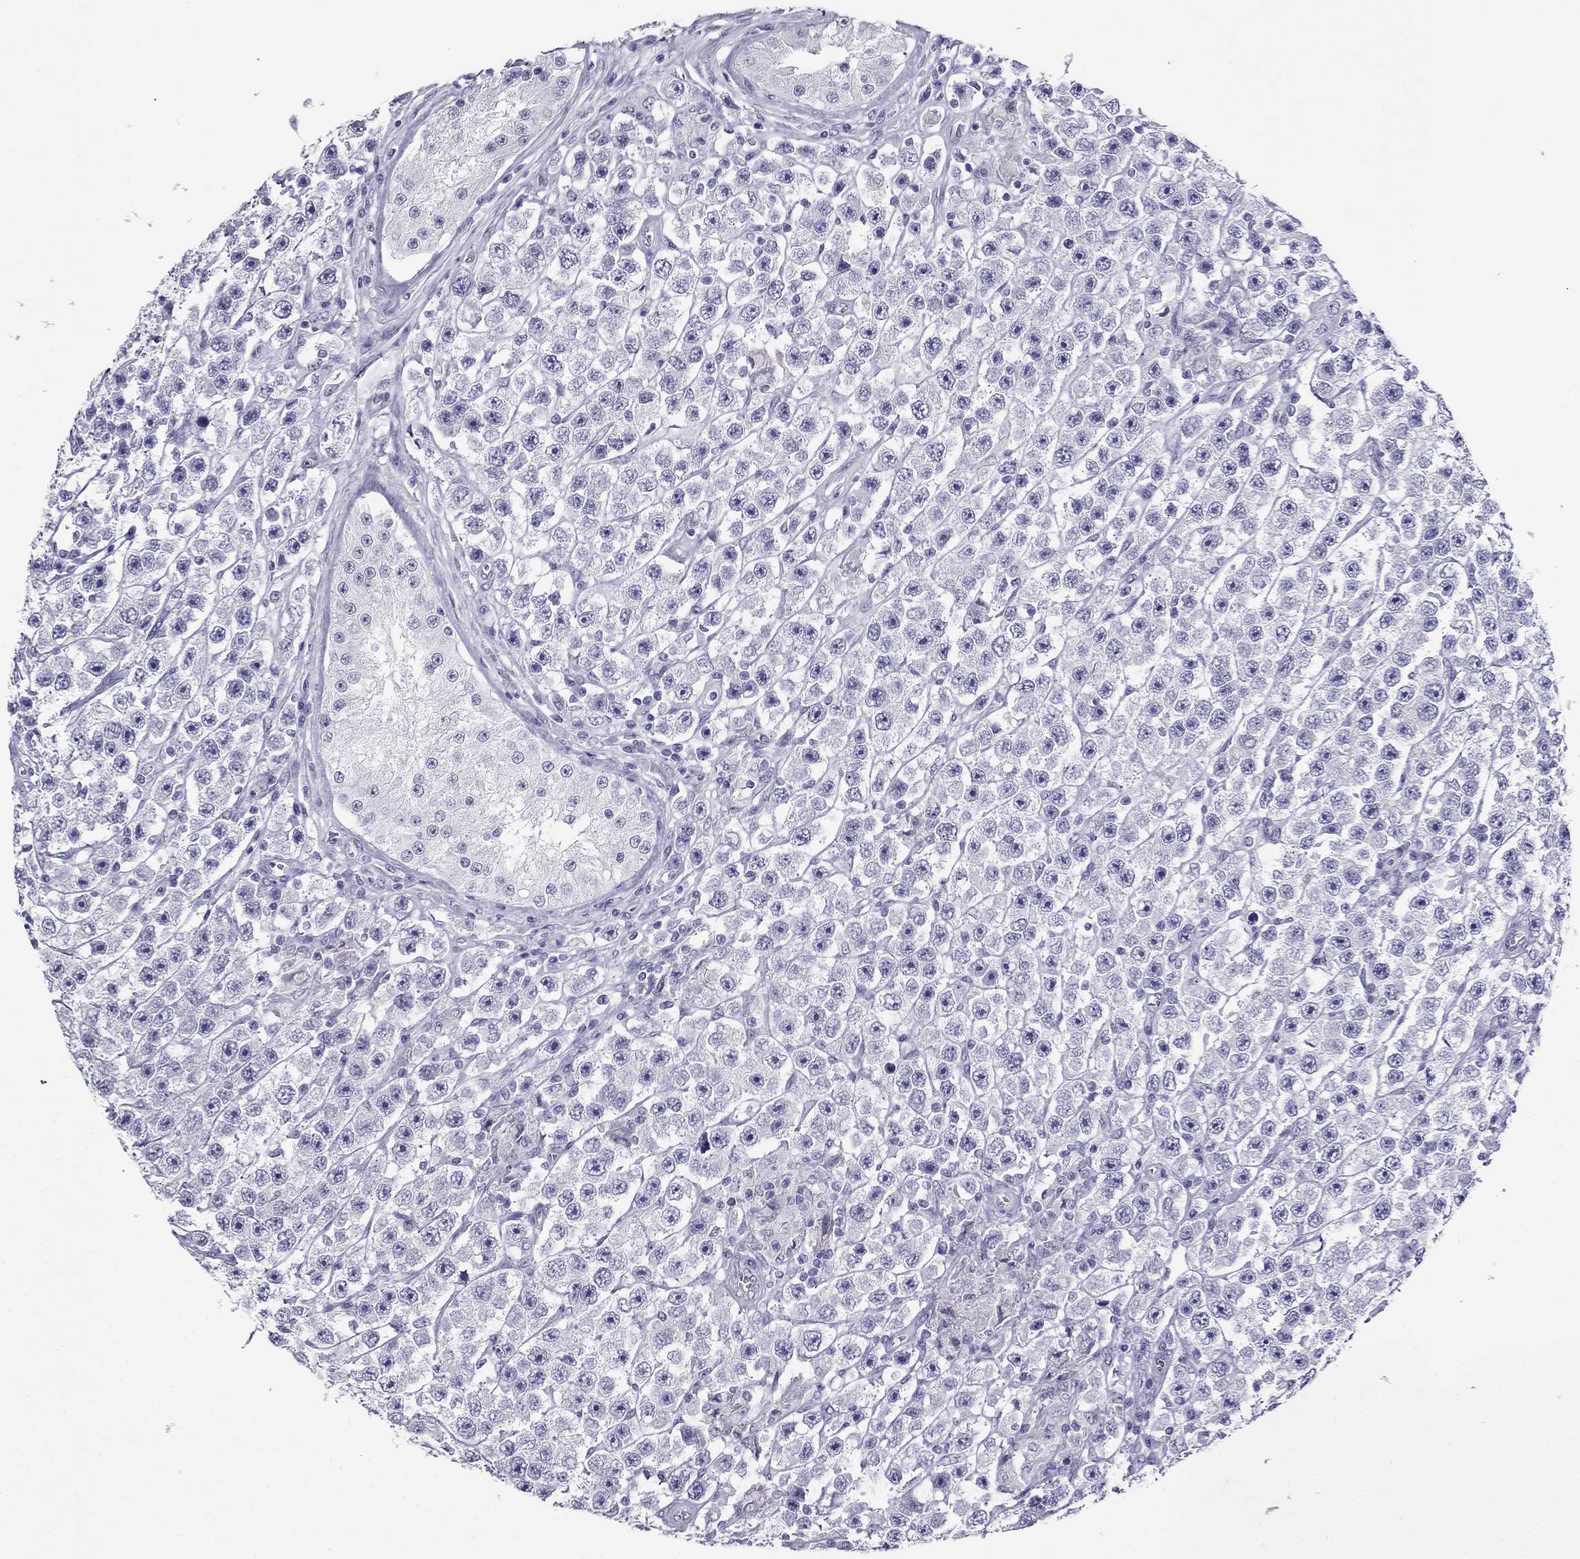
{"staining": {"intensity": "negative", "quantity": "none", "location": "none"}, "tissue": "testis cancer", "cell_type": "Tumor cells", "image_type": "cancer", "snomed": [{"axis": "morphology", "description": "Seminoma, NOS"}, {"axis": "topography", "description": "Testis"}], "caption": "Immunohistochemistry micrograph of testis cancer (seminoma) stained for a protein (brown), which displays no expression in tumor cells.", "gene": "CROCC2", "patient": {"sex": "male", "age": 45}}